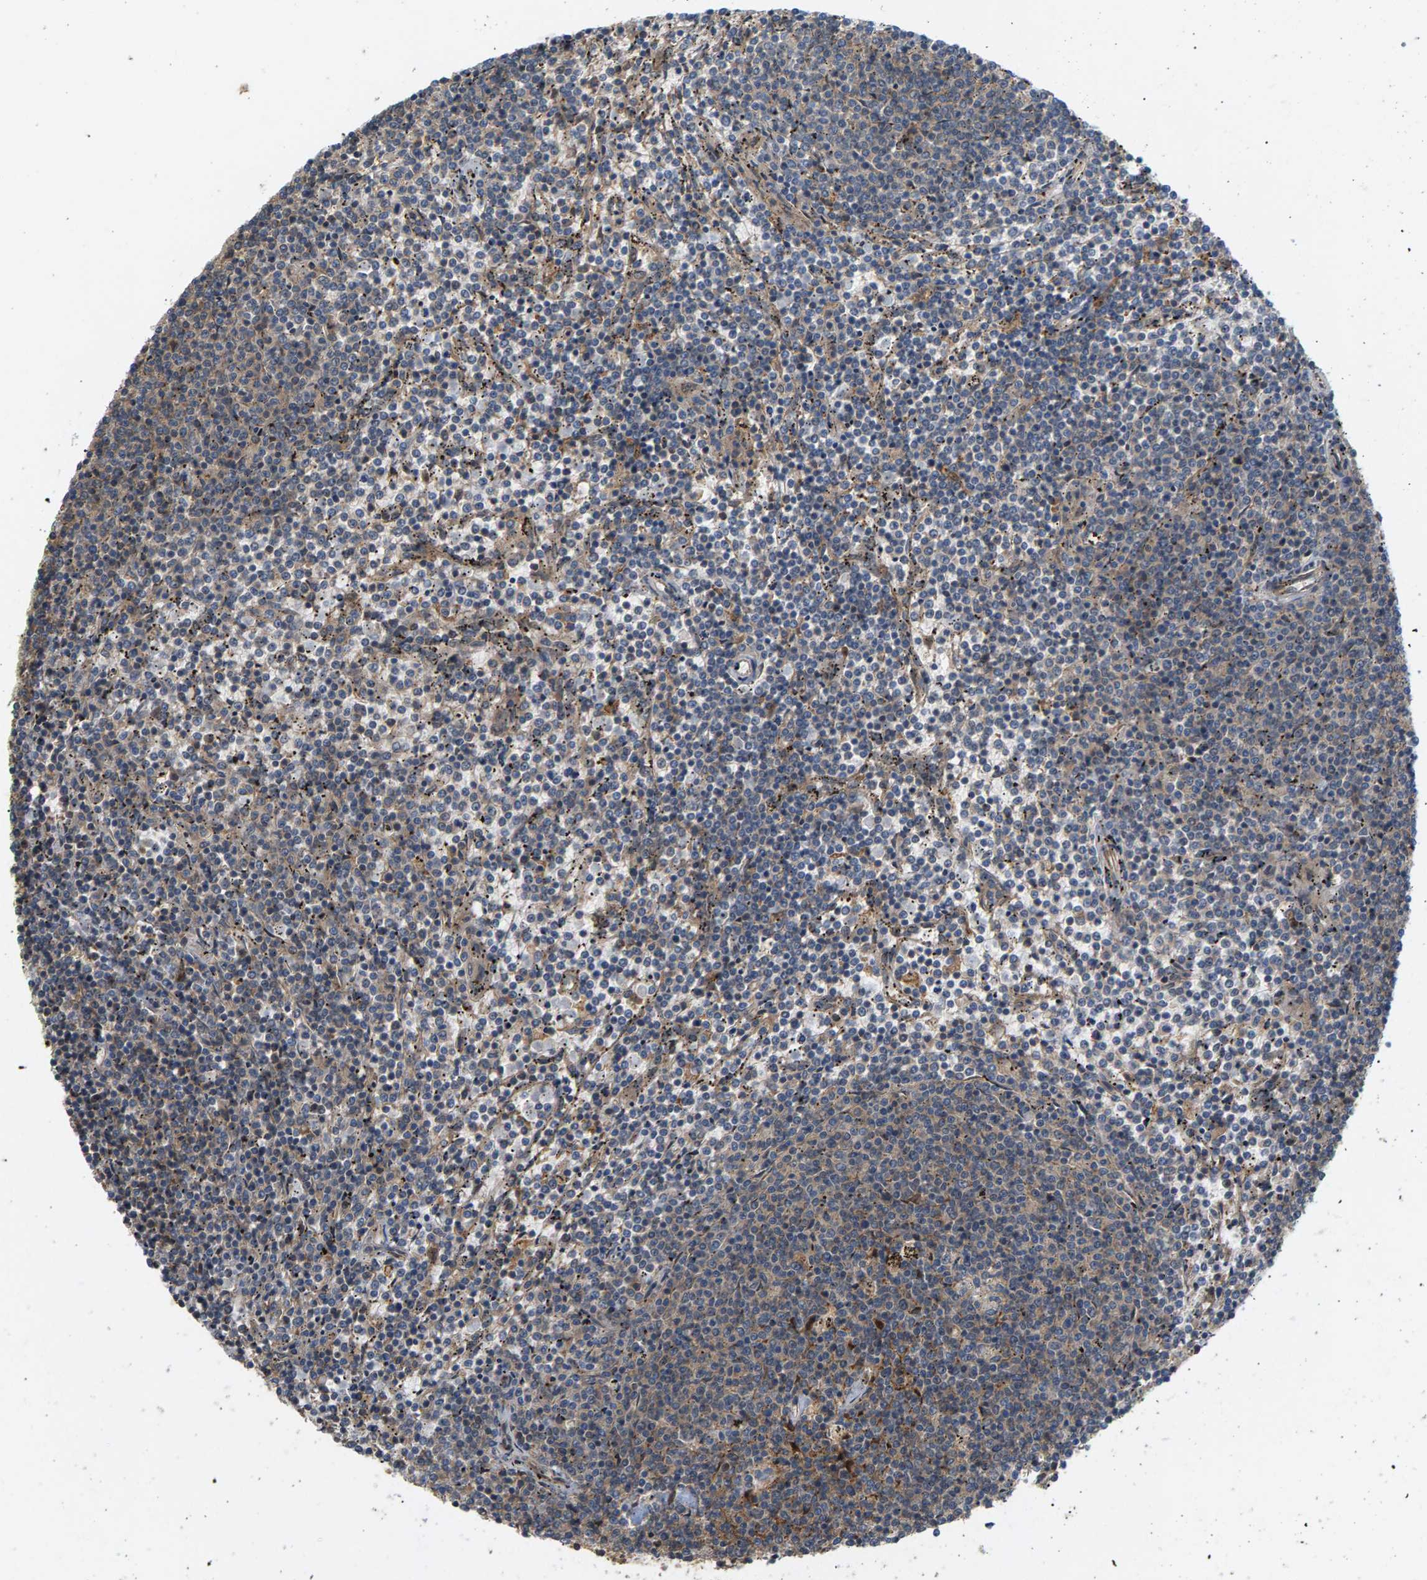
{"staining": {"intensity": "weak", "quantity": "<25%", "location": "cytoplasmic/membranous"}, "tissue": "lymphoma", "cell_type": "Tumor cells", "image_type": "cancer", "snomed": [{"axis": "morphology", "description": "Malignant lymphoma, non-Hodgkin's type, Low grade"}, {"axis": "topography", "description": "Spleen"}], "caption": "The immunohistochemistry photomicrograph has no significant expression in tumor cells of lymphoma tissue. Brightfield microscopy of immunohistochemistry stained with DAB (brown) and hematoxylin (blue), captured at high magnification.", "gene": "MAP2K5", "patient": {"sex": "female", "age": 50}}